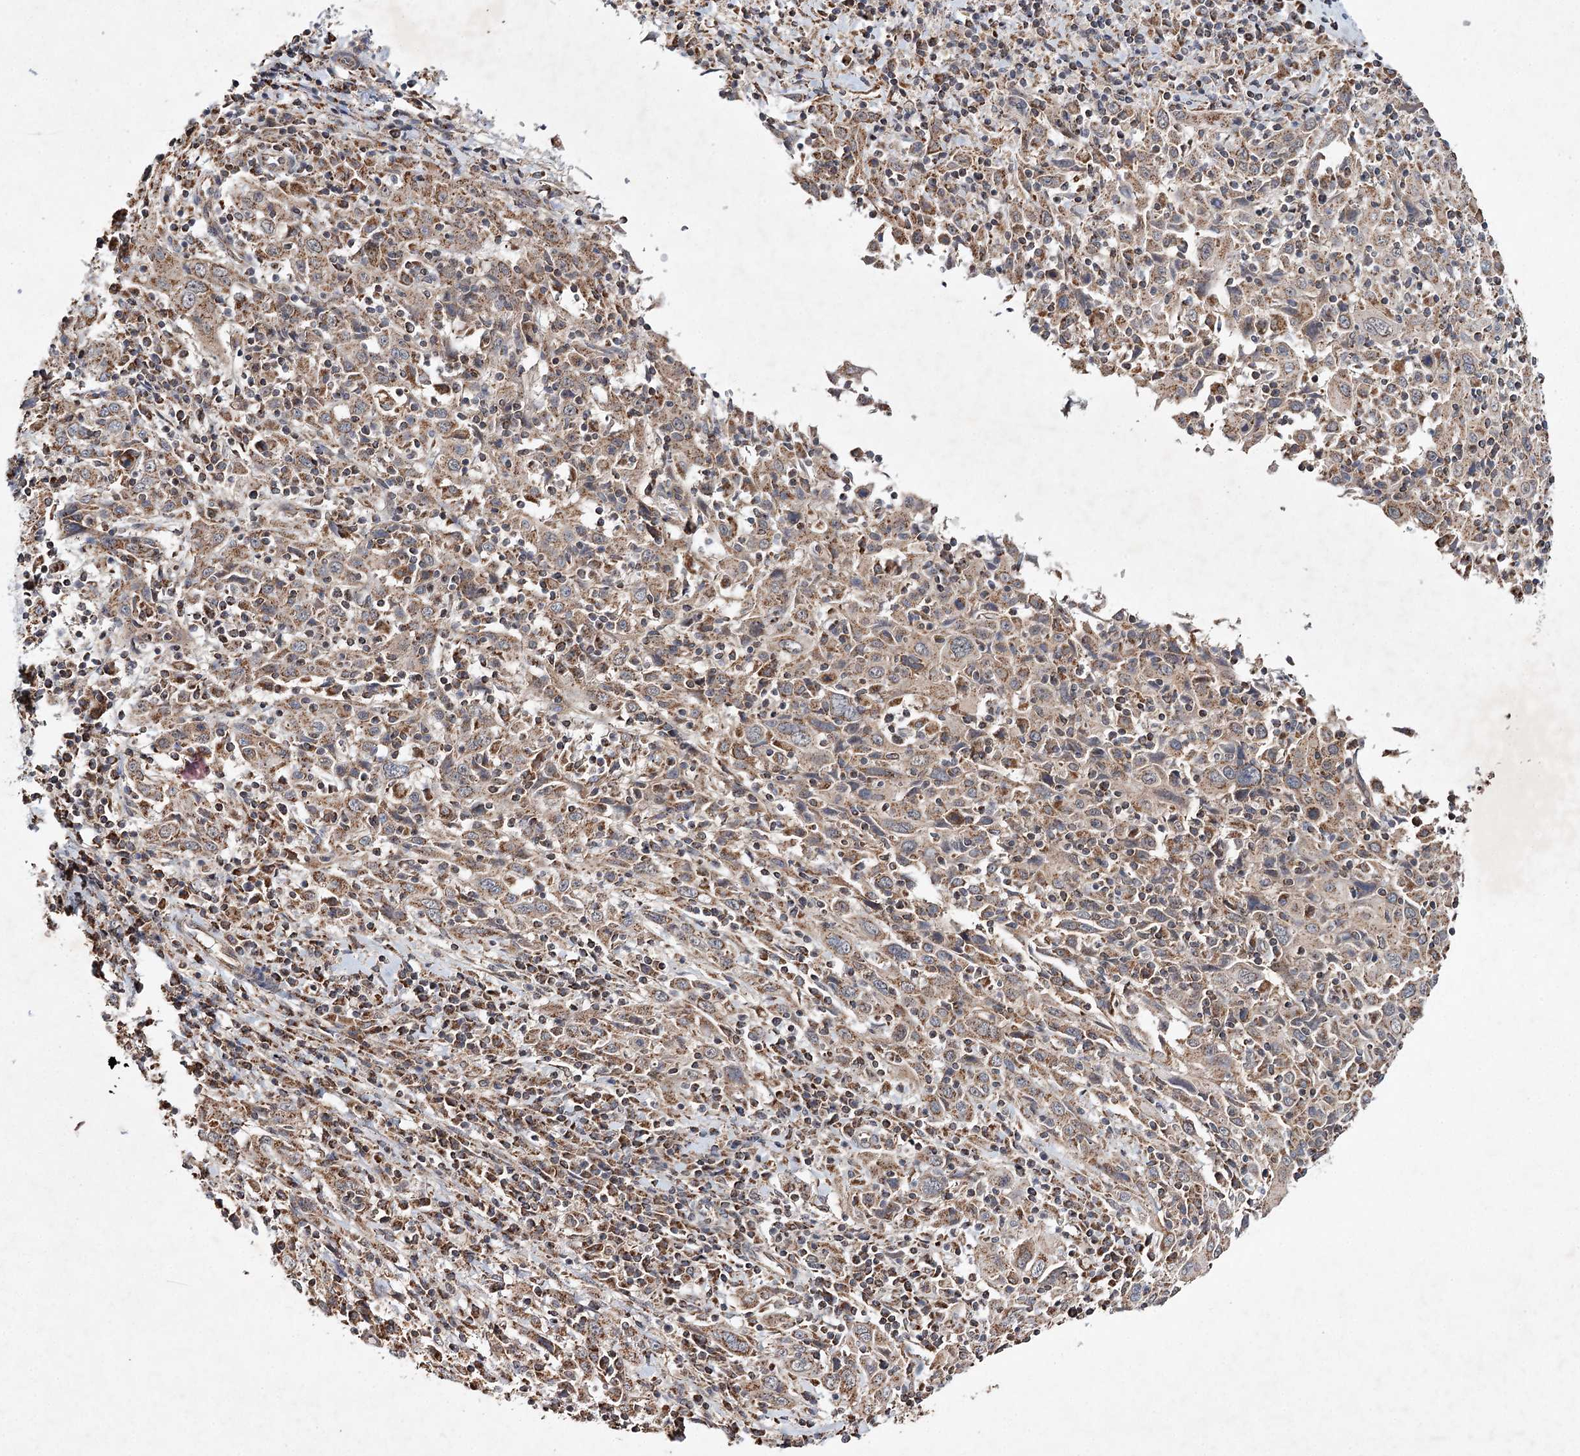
{"staining": {"intensity": "moderate", "quantity": ">75%", "location": "cytoplasmic/membranous"}, "tissue": "cervical cancer", "cell_type": "Tumor cells", "image_type": "cancer", "snomed": [{"axis": "morphology", "description": "Squamous cell carcinoma, NOS"}, {"axis": "topography", "description": "Cervix"}], "caption": "This image displays cervical cancer (squamous cell carcinoma) stained with IHC to label a protein in brown. The cytoplasmic/membranous of tumor cells show moderate positivity for the protein. Nuclei are counter-stained blue.", "gene": "PIK3CB", "patient": {"sex": "female", "age": 46}}